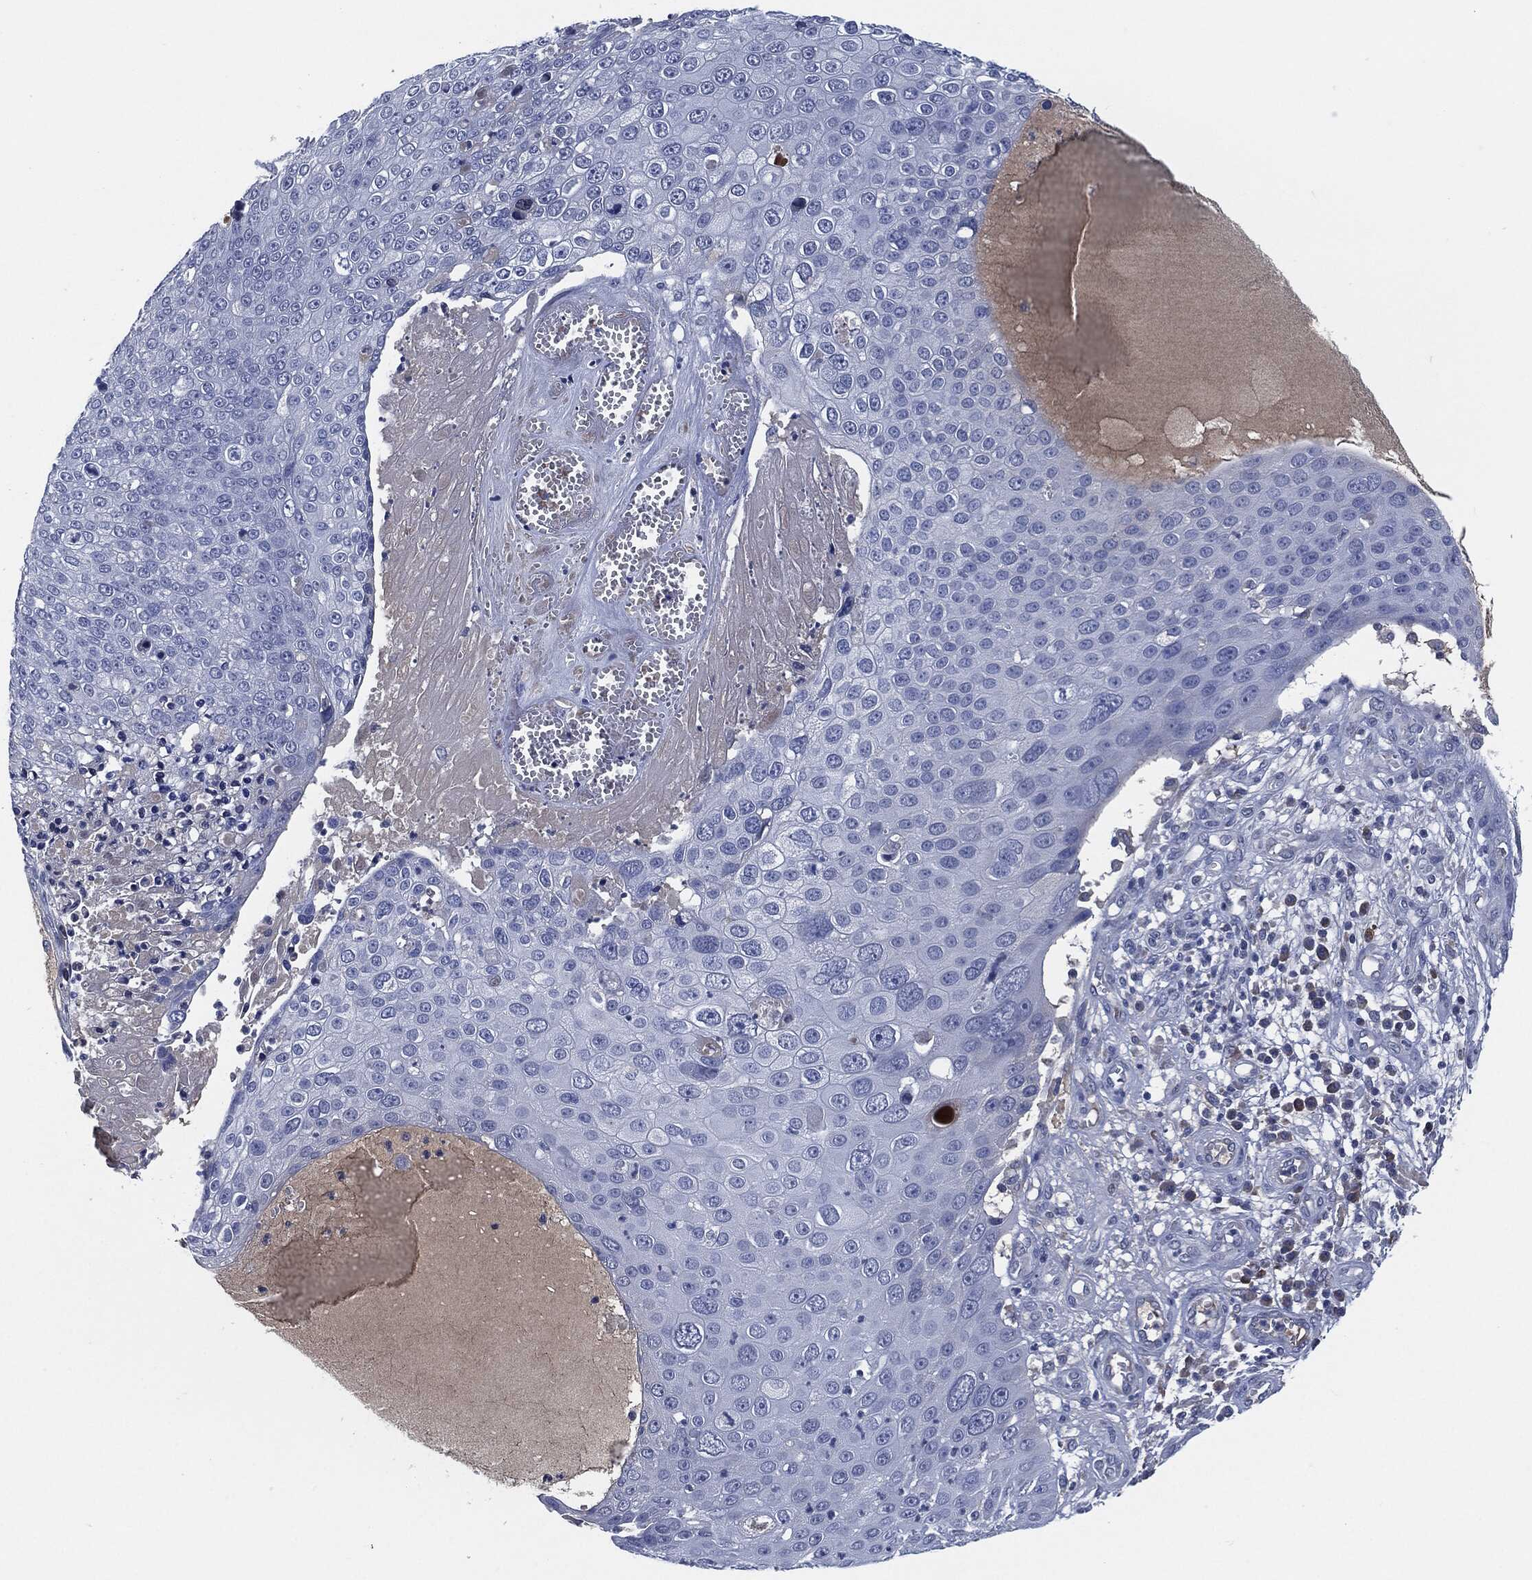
{"staining": {"intensity": "negative", "quantity": "none", "location": "none"}, "tissue": "skin cancer", "cell_type": "Tumor cells", "image_type": "cancer", "snomed": [{"axis": "morphology", "description": "Squamous cell carcinoma, NOS"}, {"axis": "topography", "description": "Skin"}], "caption": "The photomicrograph exhibits no staining of tumor cells in skin cancer (squamous cell carcinoma).", "gene": "IL2RG", "patient": {"sex": "male", "age": 71}}